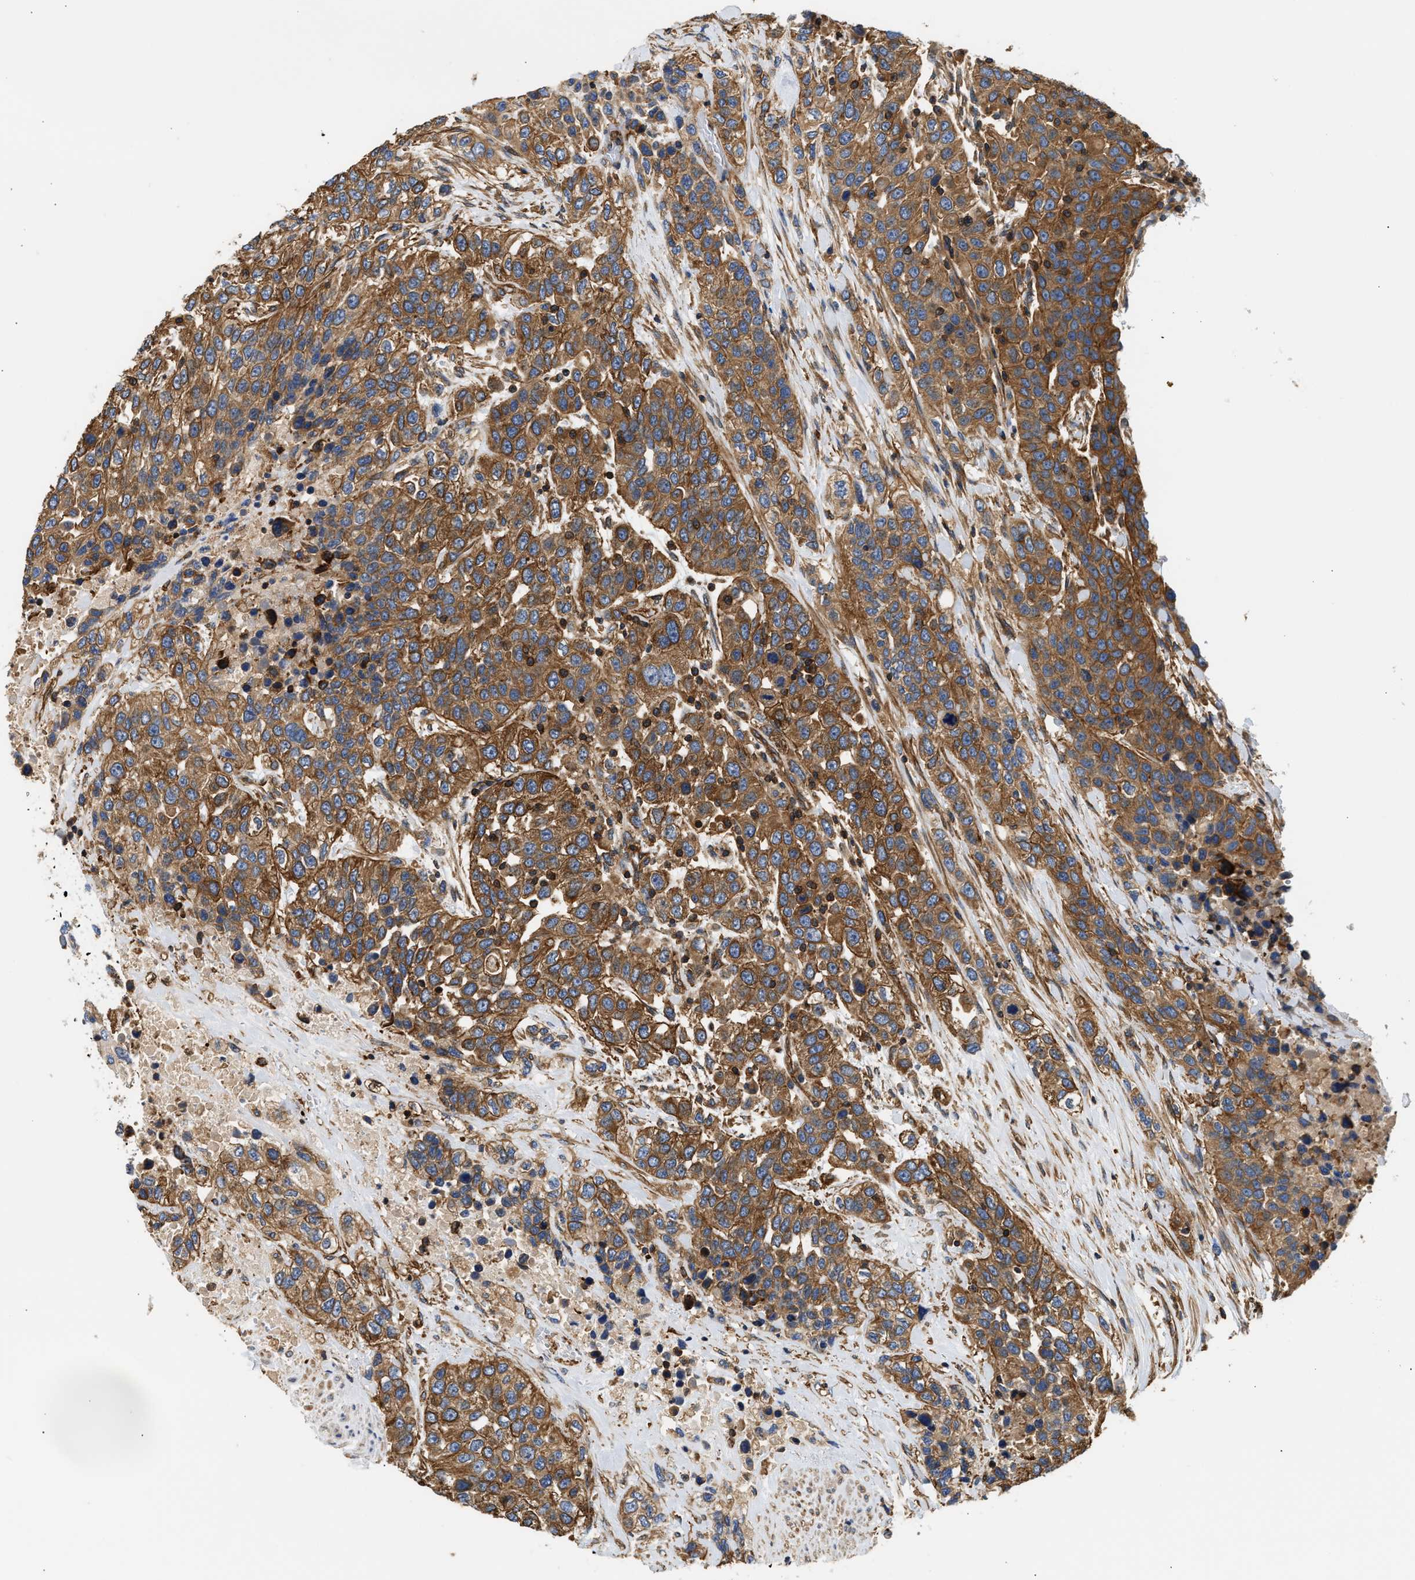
{"staining": {"intensity": "strong", "quantity": ">75%", "location": "cytoplasmic/membranous"}, "tissue": "urothelial cancer", "cell_type": "Tumor cells", "image_type": "cancer", "snomed": [{"axis": "morphology", "description": "Urothelial carcinoma, High grade"}, {"axis": "topography", "description": "Urinary bladder"}], "caption": "An immunohistochemistry (IHC) photomicrograph of neoplastic tissue is shown. Protein staining in brown shows strong cytoplasmic/membranous positivity in high-grade urothelial carcinoma within tumor cells. (DAB = brown stain, brightfield microscopy at high magnification).", "gene": "SAMD9L", "patient": {"sex": "female", "age": 80}}